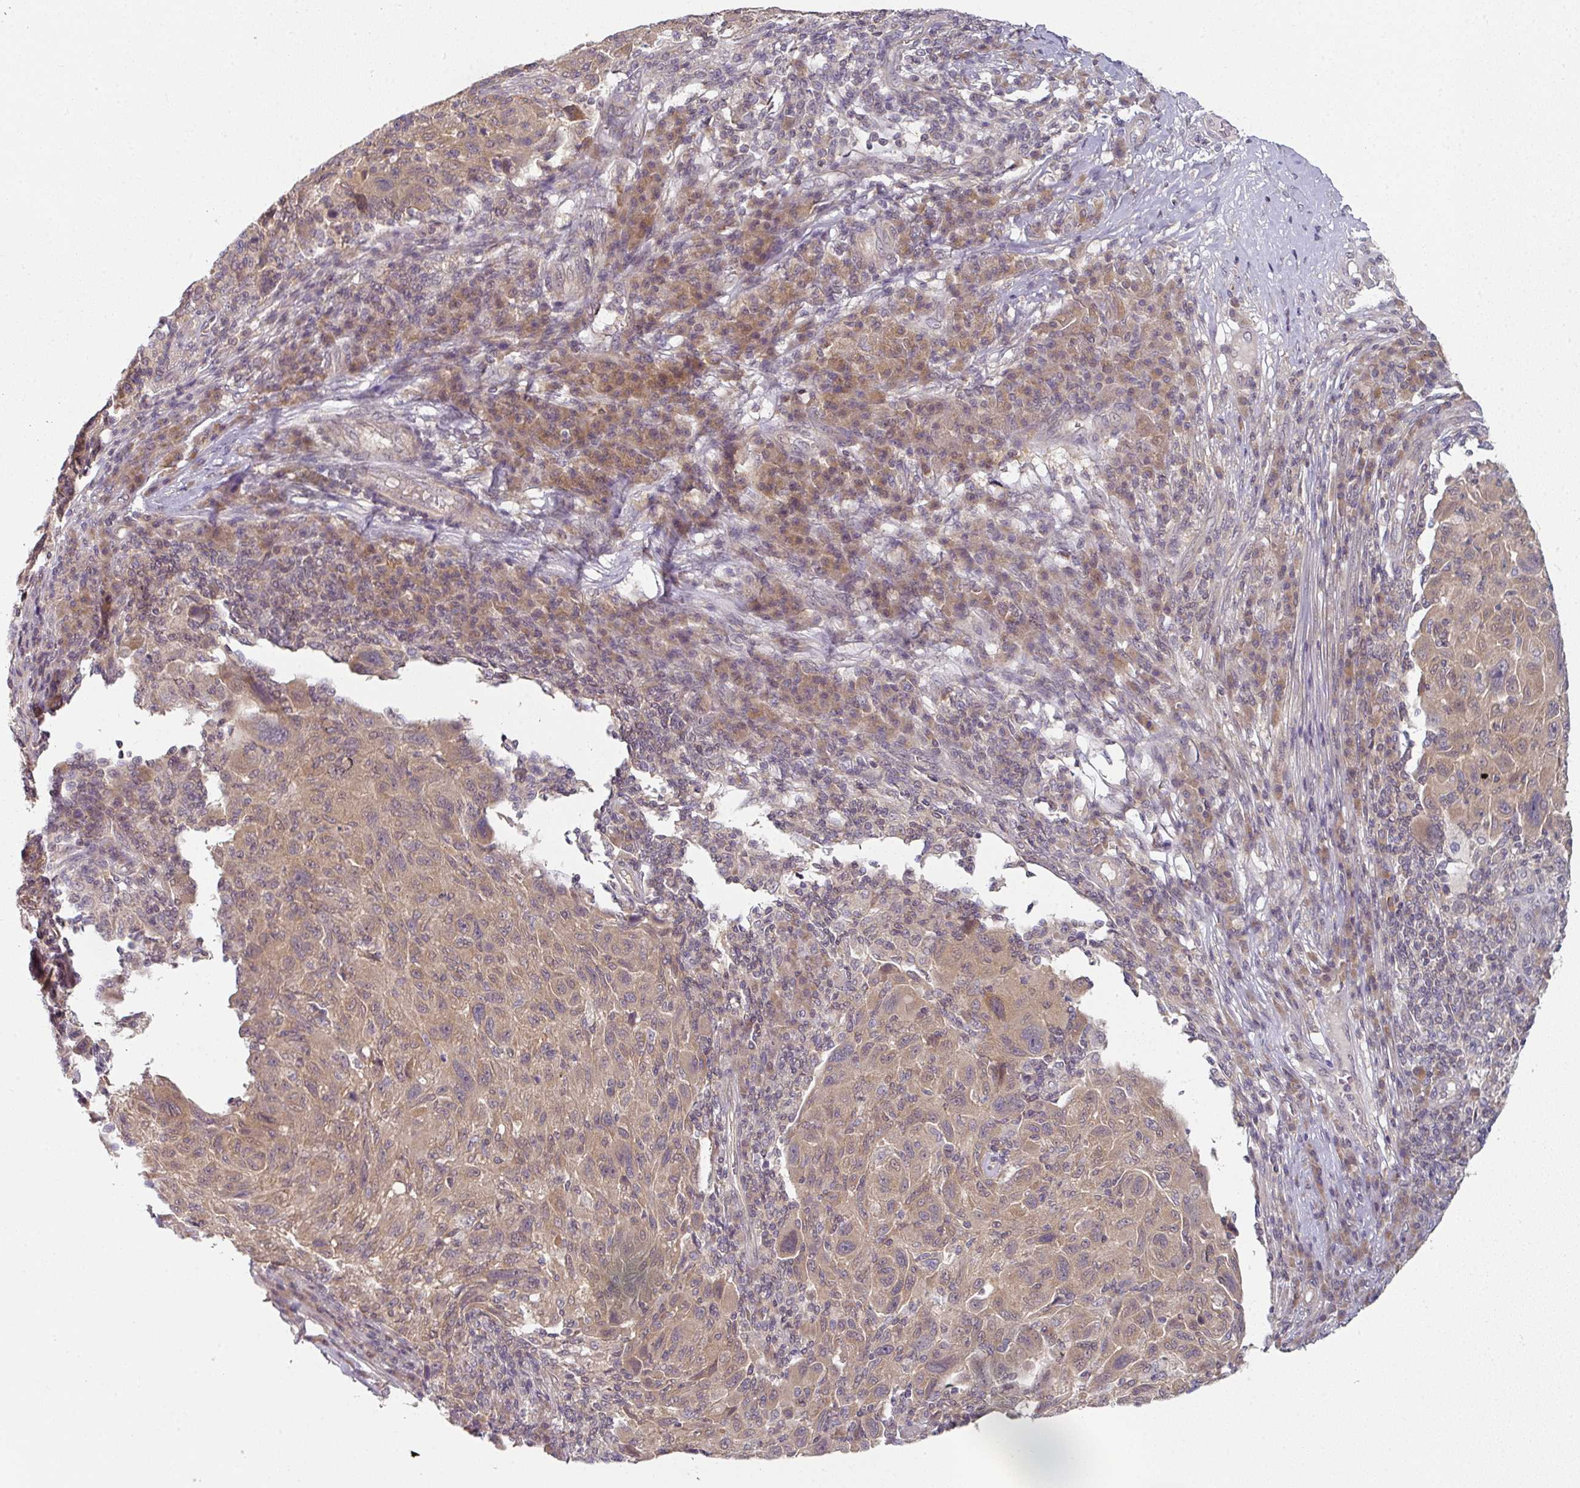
{"staining": {"intensity": "moderate", "quantity": ">75%", "location": "cytoplasmic/membranous"}, "tissue": "melanoma", "cell_type": "Tumor cells", "image_type": "cancer", "snomed": [{"axis": "morphology", "description": "Malignant melanoma, NOS"}, {"axis": "topography", "description": "Skin"}], "caption": "This photomicrograph displays immunohistochemistry staining of human melanoma, with medium moderate cytoplasmic/membranous expression in approximately >75% of tumor cells.", "gene": "MAP2K2", "patient": {"sex": "male", "age": 53}}